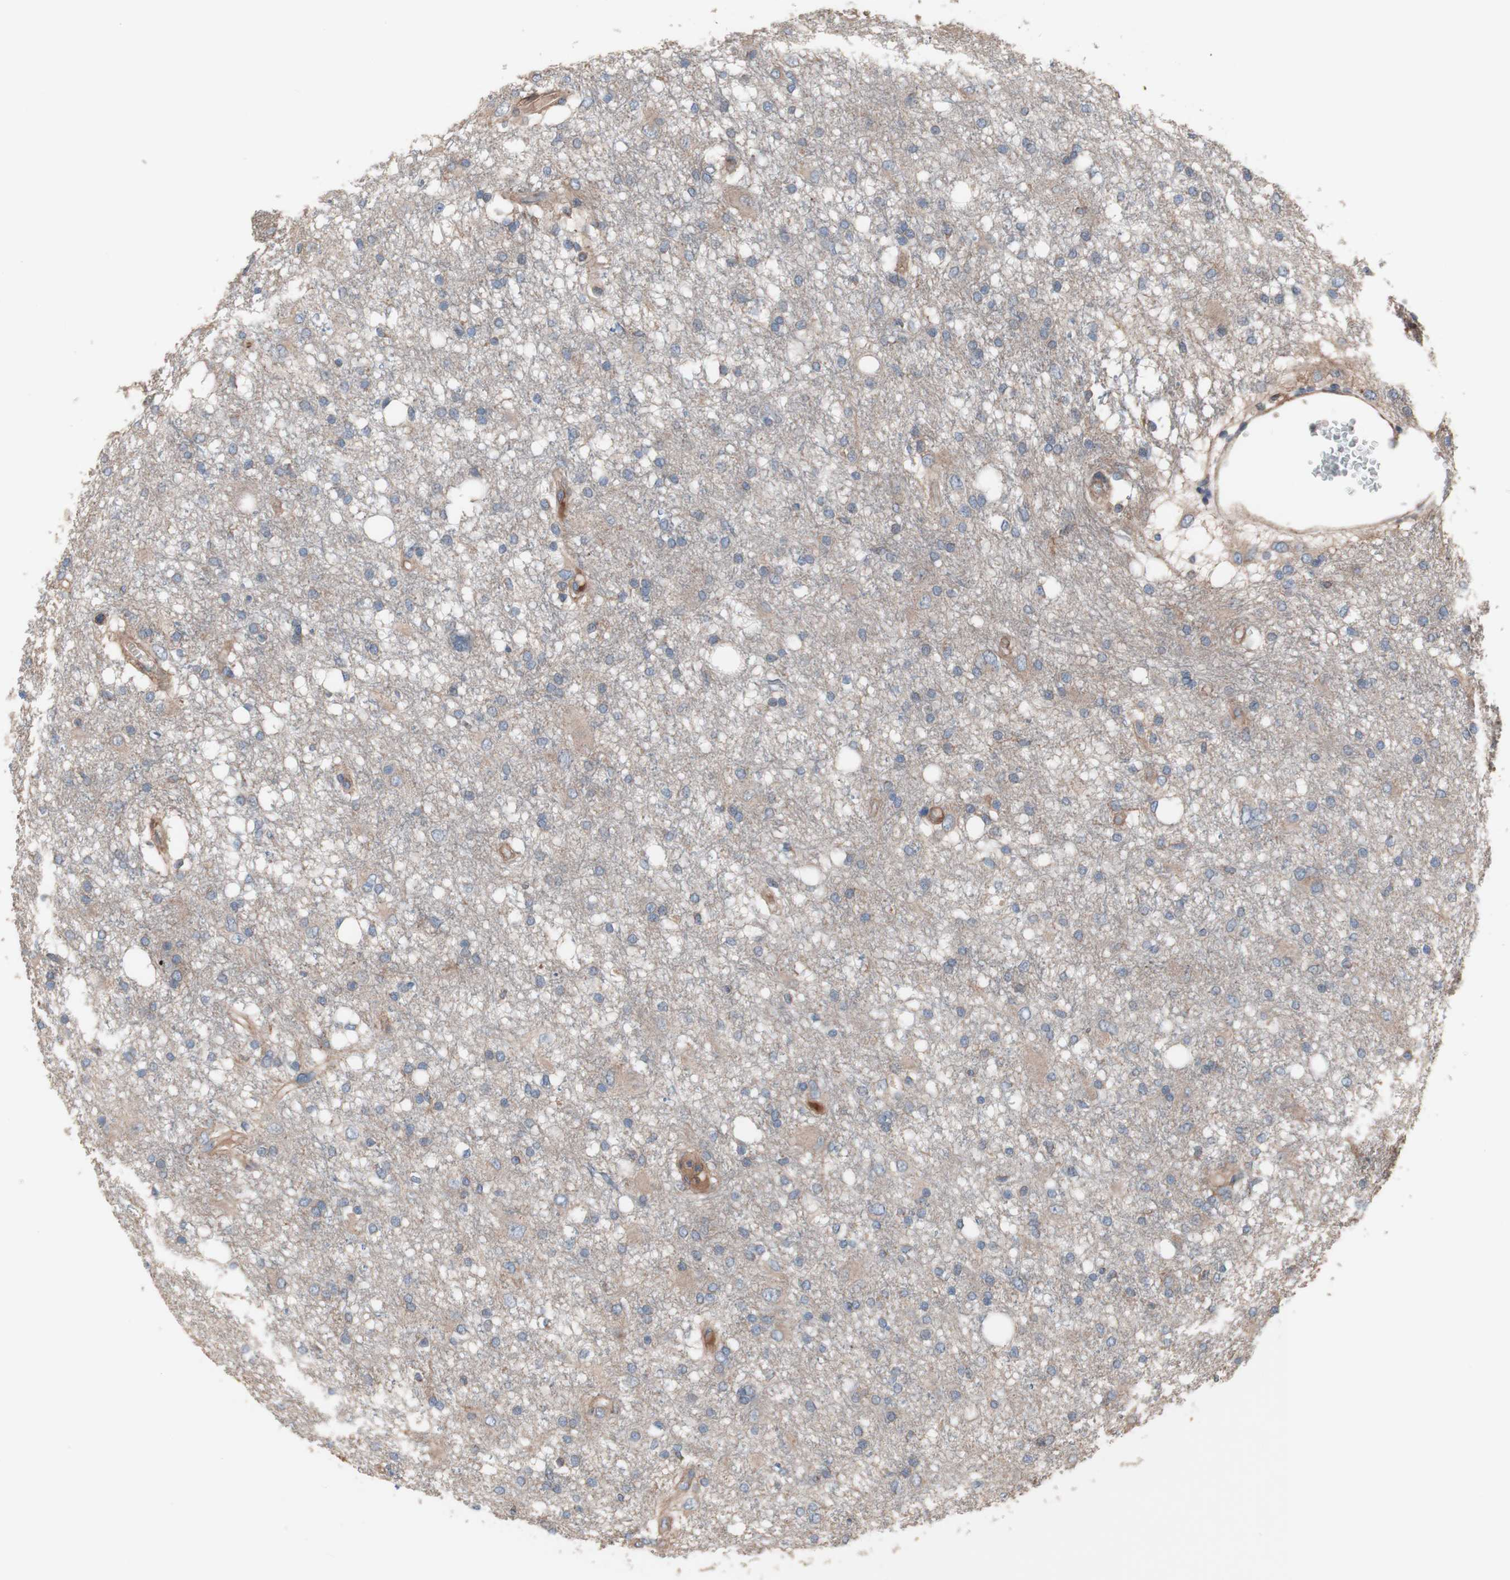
{"staining": {"intensity": "weak", "quantity": "25%-75%", "location": "cytoplasmic/membranous"}, "tissue": "glioma", "cell_type": "Tumor cells", "image_type": "cancer", "snomed": [{"axis": "morphology", "description": "Glioma, malignant, High grade"}, {"axis": "topography", "description": "Brain"}], "caption": "The immunohistochemical stain labels weak cytoplasmic/membranous expression in tumor cells of malignant glioma (high-grade) tissue.", "gene": "COPB1", "patient": {"sex": "female", "age": 59}}